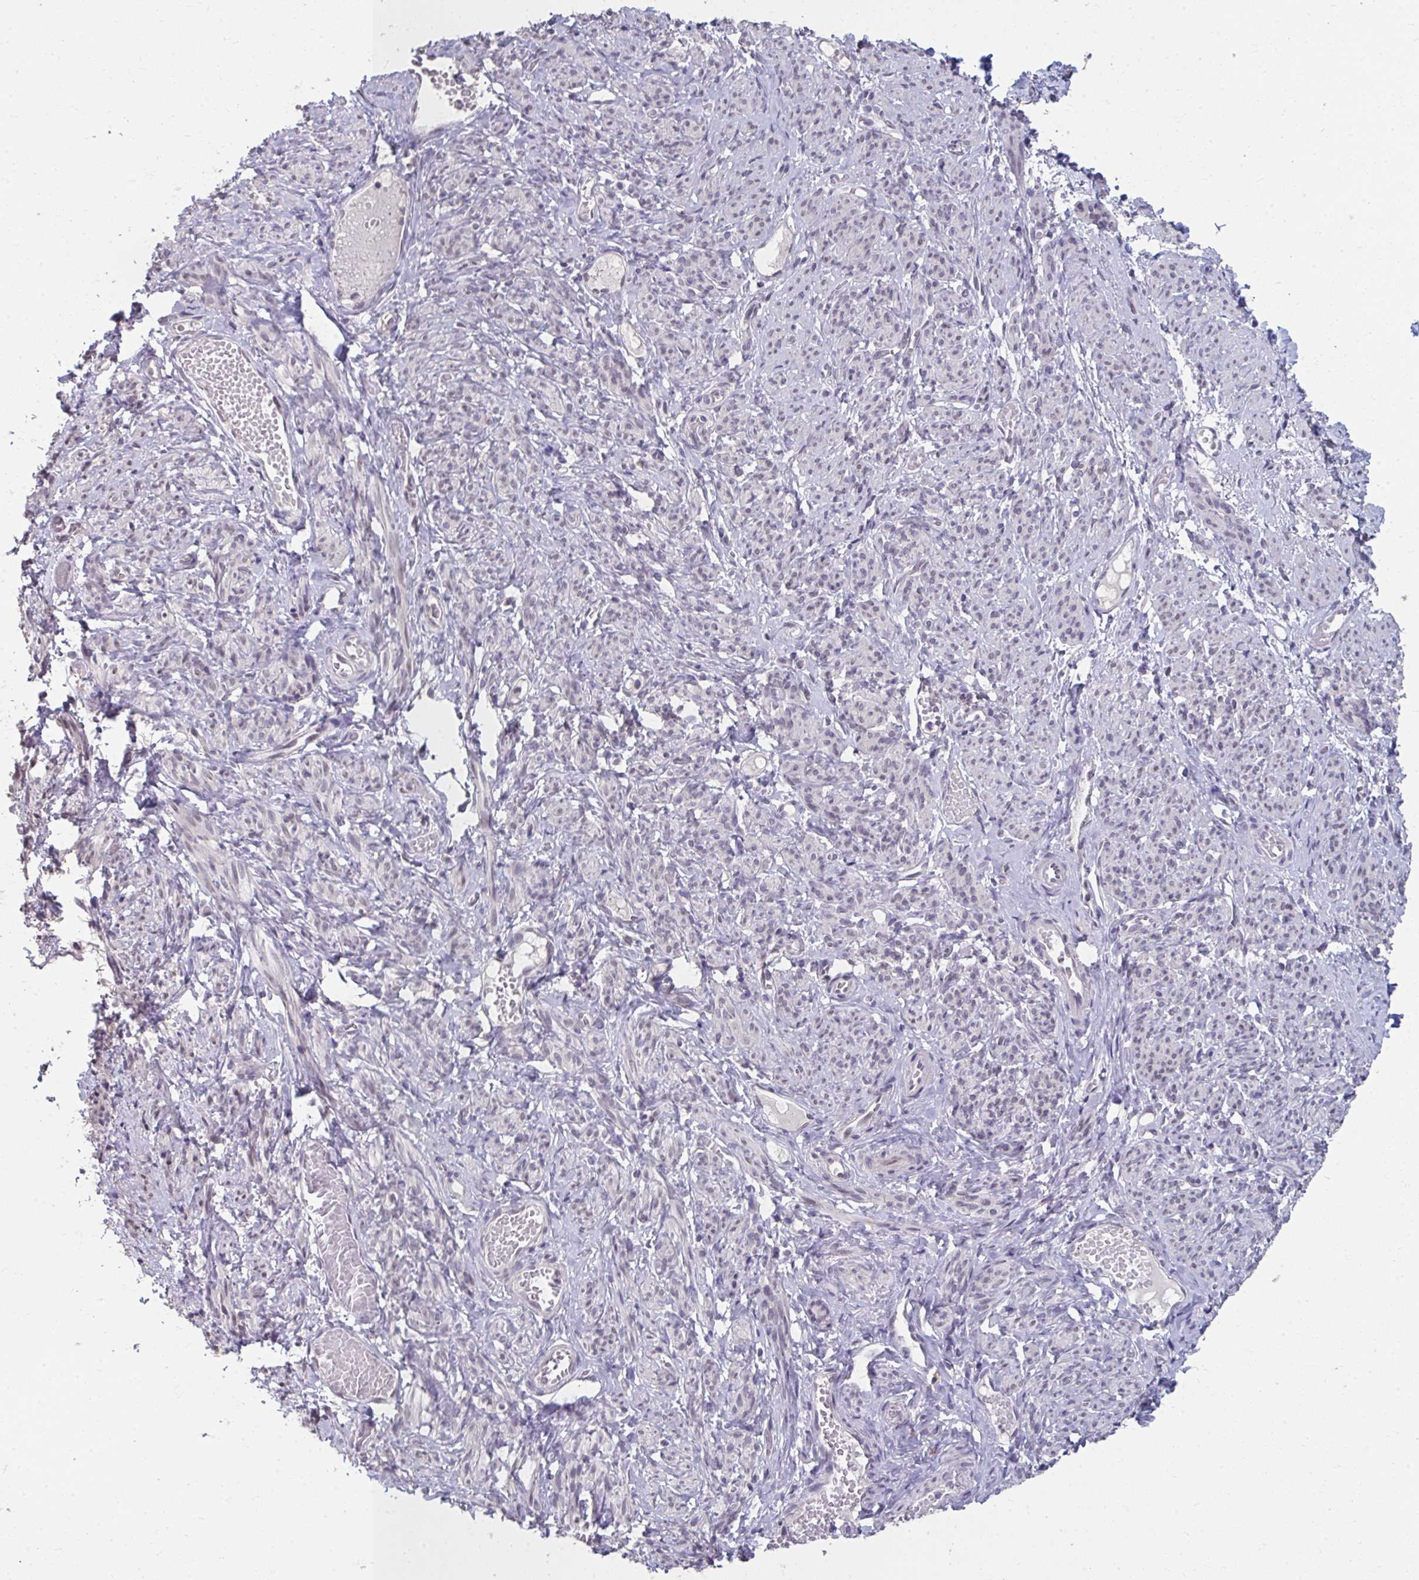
{"staining": {"intensity": "negative", "quantity": "none", "location": "none"}, "tissue": "smooth muscle", "cell_type": "Smooth muscle cells", "image_type": "normal", "snomed": [{"axis": "morphology", "description": "Normal tissue, NOS"}, {"axis": "topography", "description": "Smooth muscle"}], "caption": "The immunohistochemistry (IHC) photomicrograph has no significant positivity in smooth muscle cells of smooth muscle. (Stains: DAB (3,3'-diaminobenzidine) immunohistochemistry (IHC) with hematoxylin counter stain, Microscopy: brightfield microscopy at high magnification).", "gene": "NUP133", "patient": {"sex": "female", "age": 65}}